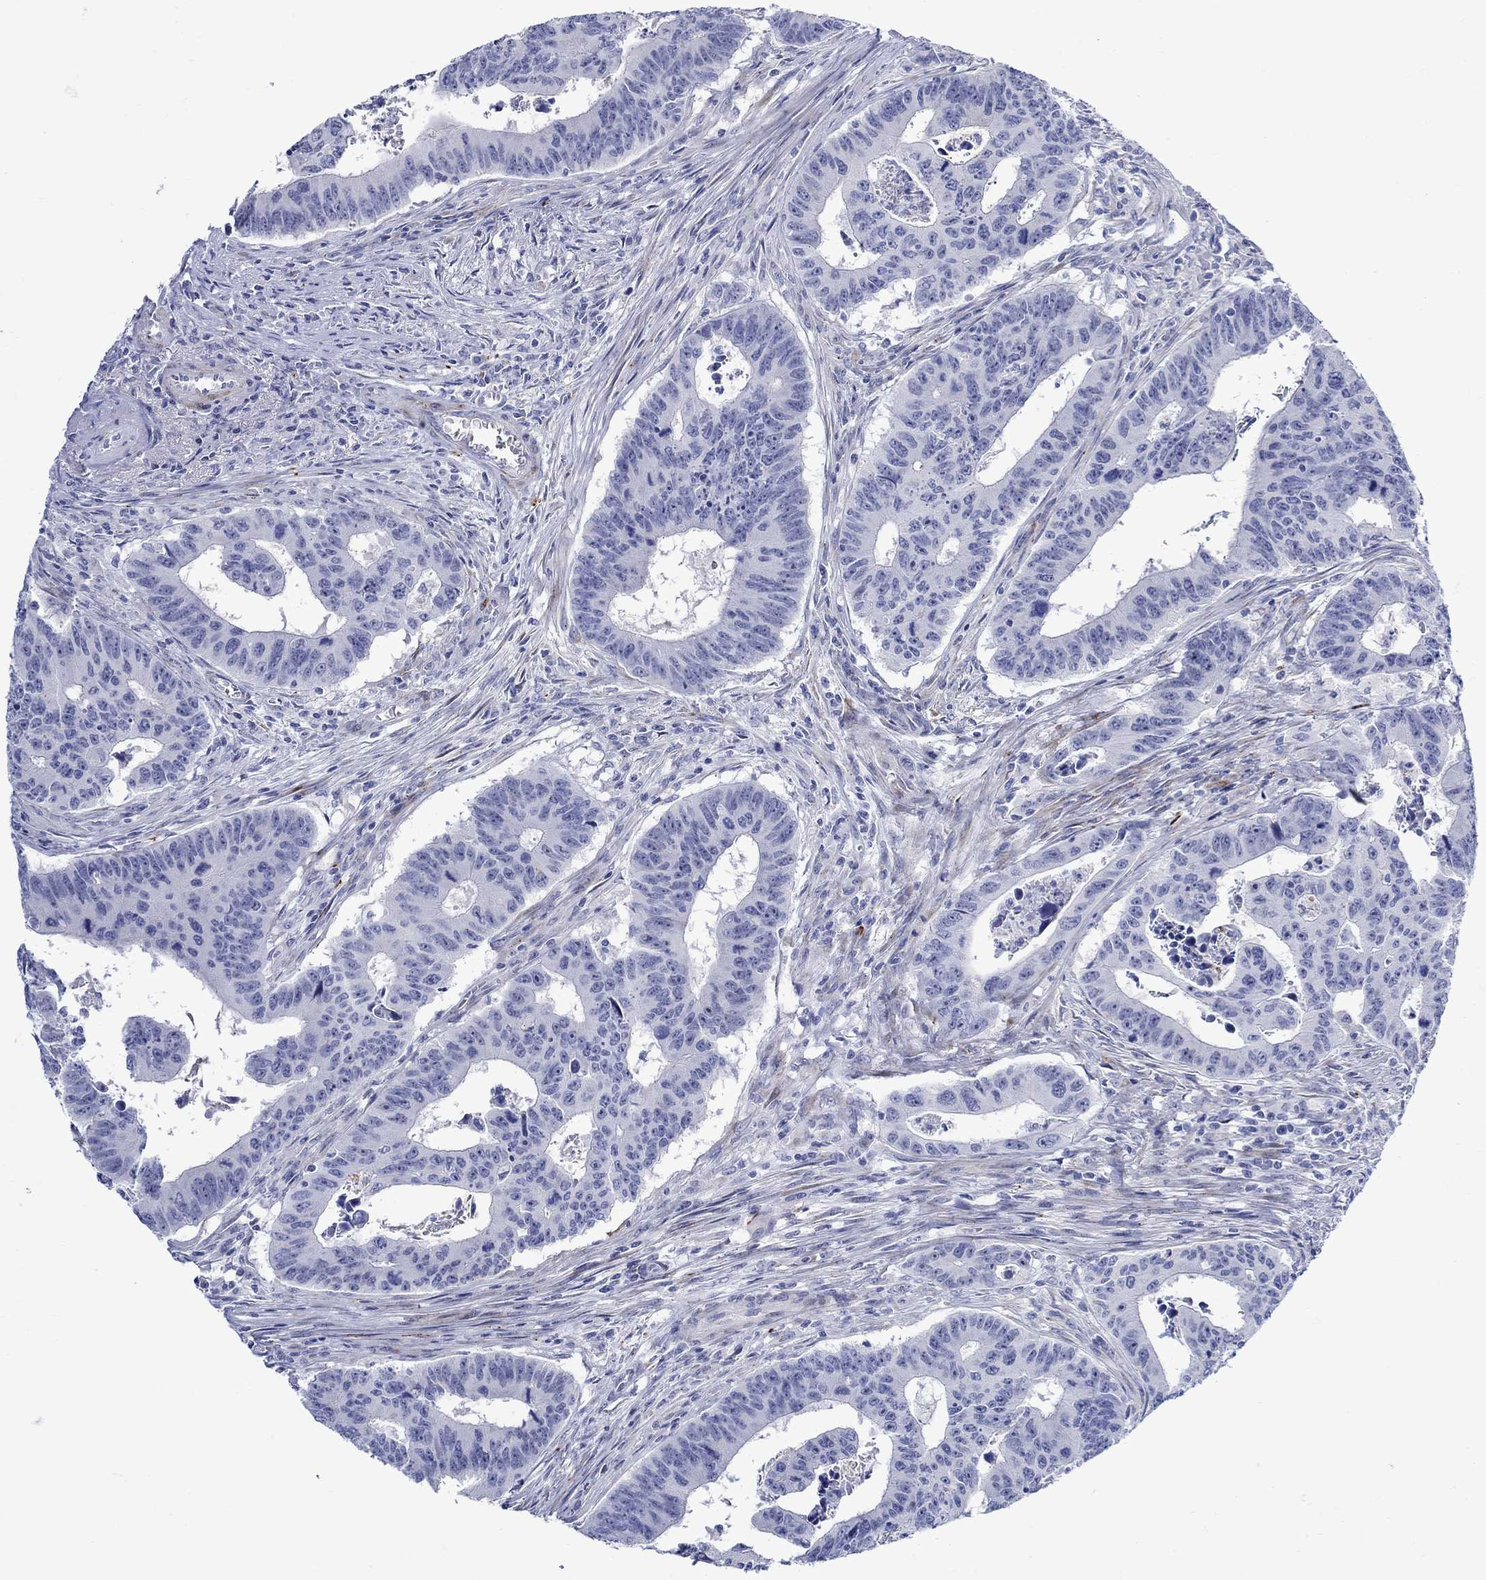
{"staining": {"intensity": "negative", "quantity": "none", "location": "none"}, "tissue": "colorectal cancer", "cell_type": "Tumor cells", "image_type": "cancer", "snomed": [{"axis": "morphology", "description": "Adenocarcinoma, NOS"}, {"axis": "topography", "description": "Appendix"}, {"axis": "topography", "description": "Colon"}, {"axis": "topography", "description": "Cecum"}, {"axis": "topography", "description": "Colon asc"}], "caption": "The photomicrograph exhibits no staining of tumor cells in colorectal cancer (adenocarcinoma).", "gene": "KSR2", "patient": {"sex": "female", "age": 85}}